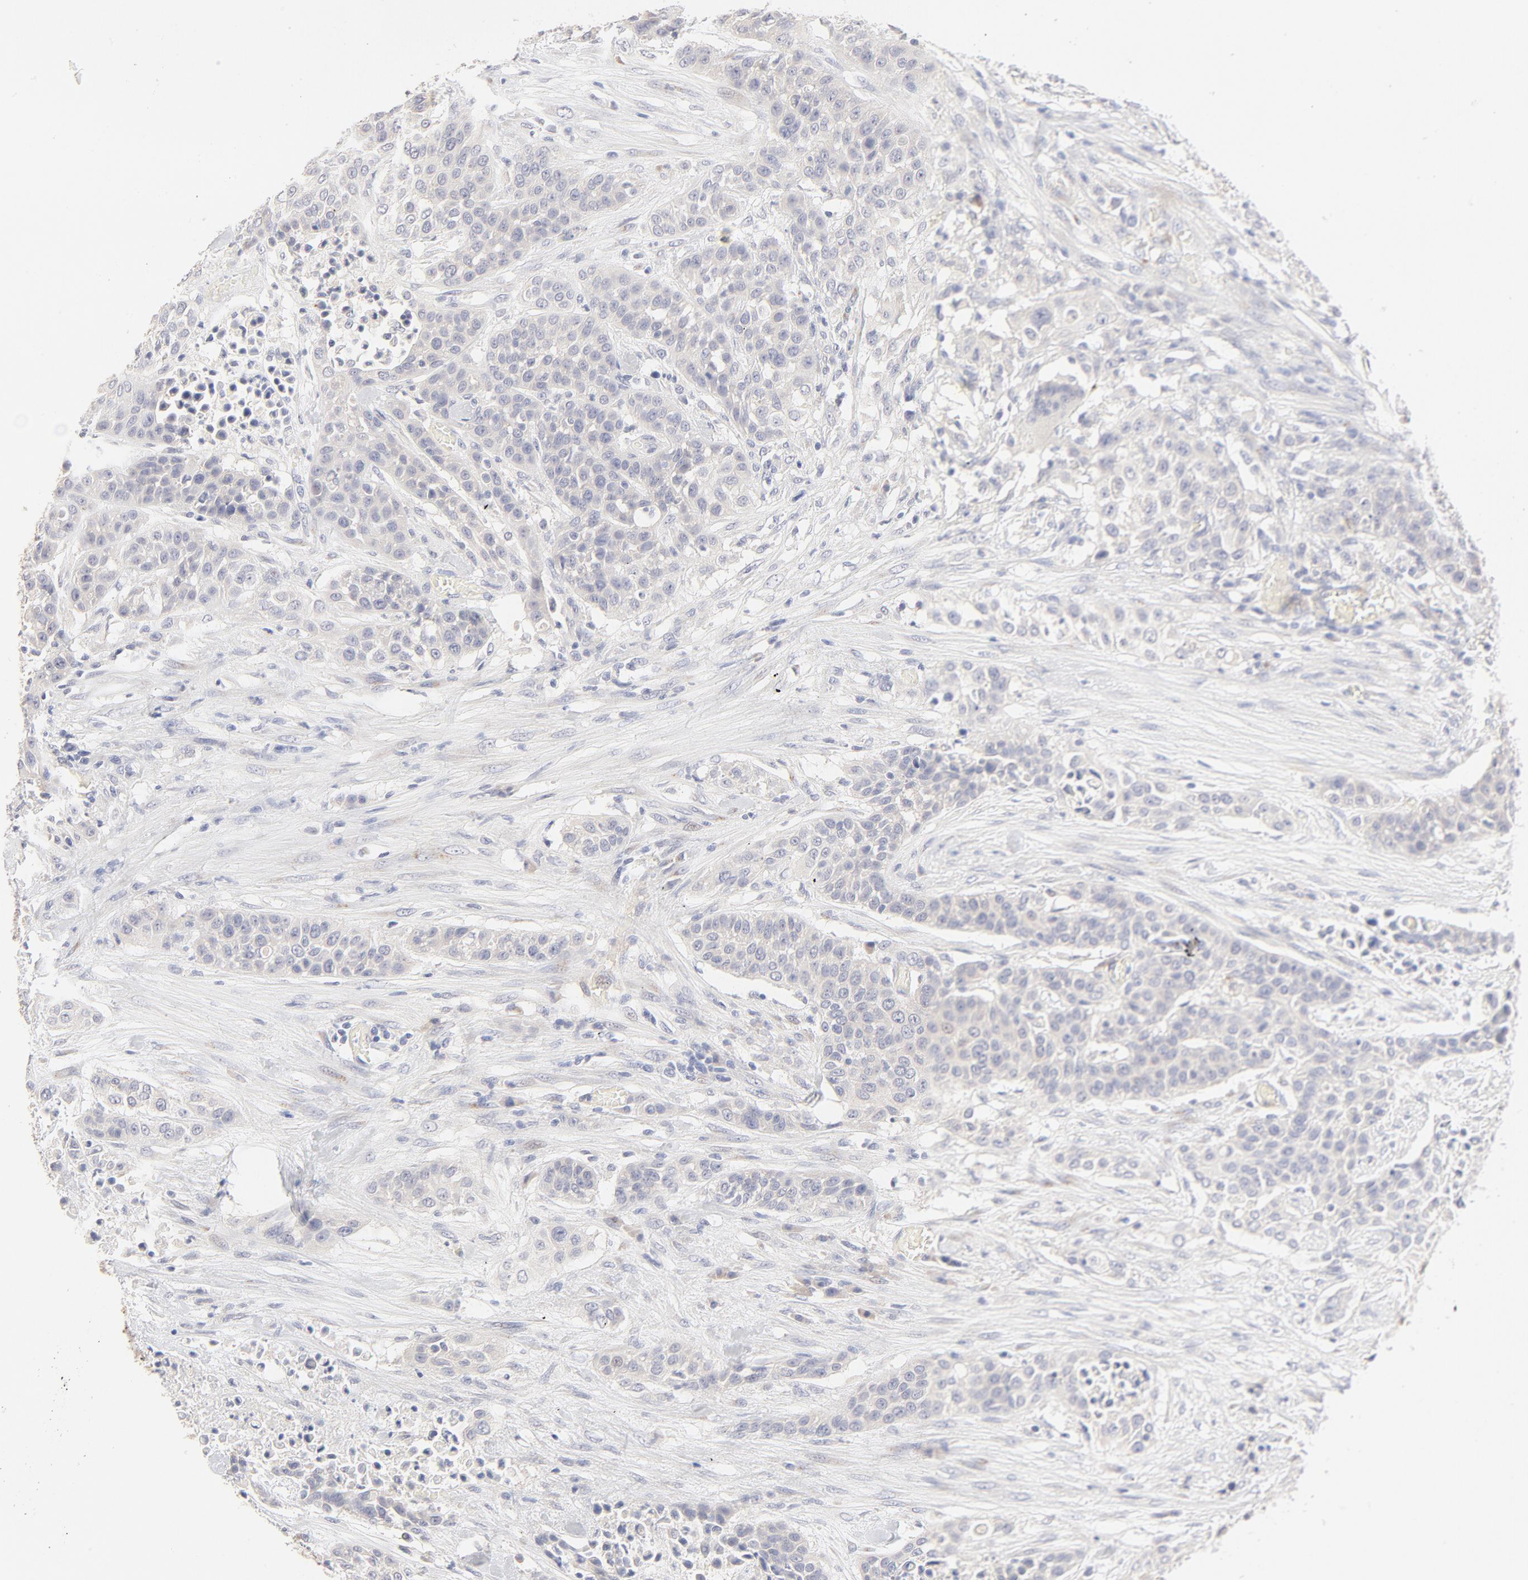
{"staining": {"intensity": "negative", "quantity": "none", "location": "none"}, "tissue": "urothelial cancer", "cell_type": "Tumor cells", "image_type": "cancer", "snomed": [{"axis": "morphology", "description": "Urothelial carcinoma, High grade"}, {"axis": "topography", "description": "Urinary bladder"}], "caption": "IHC of human urothelial cancer displays no staining in tumor cells.", "gene": "NKX2-2", "patient": {"sex": "male", "age": 74}}